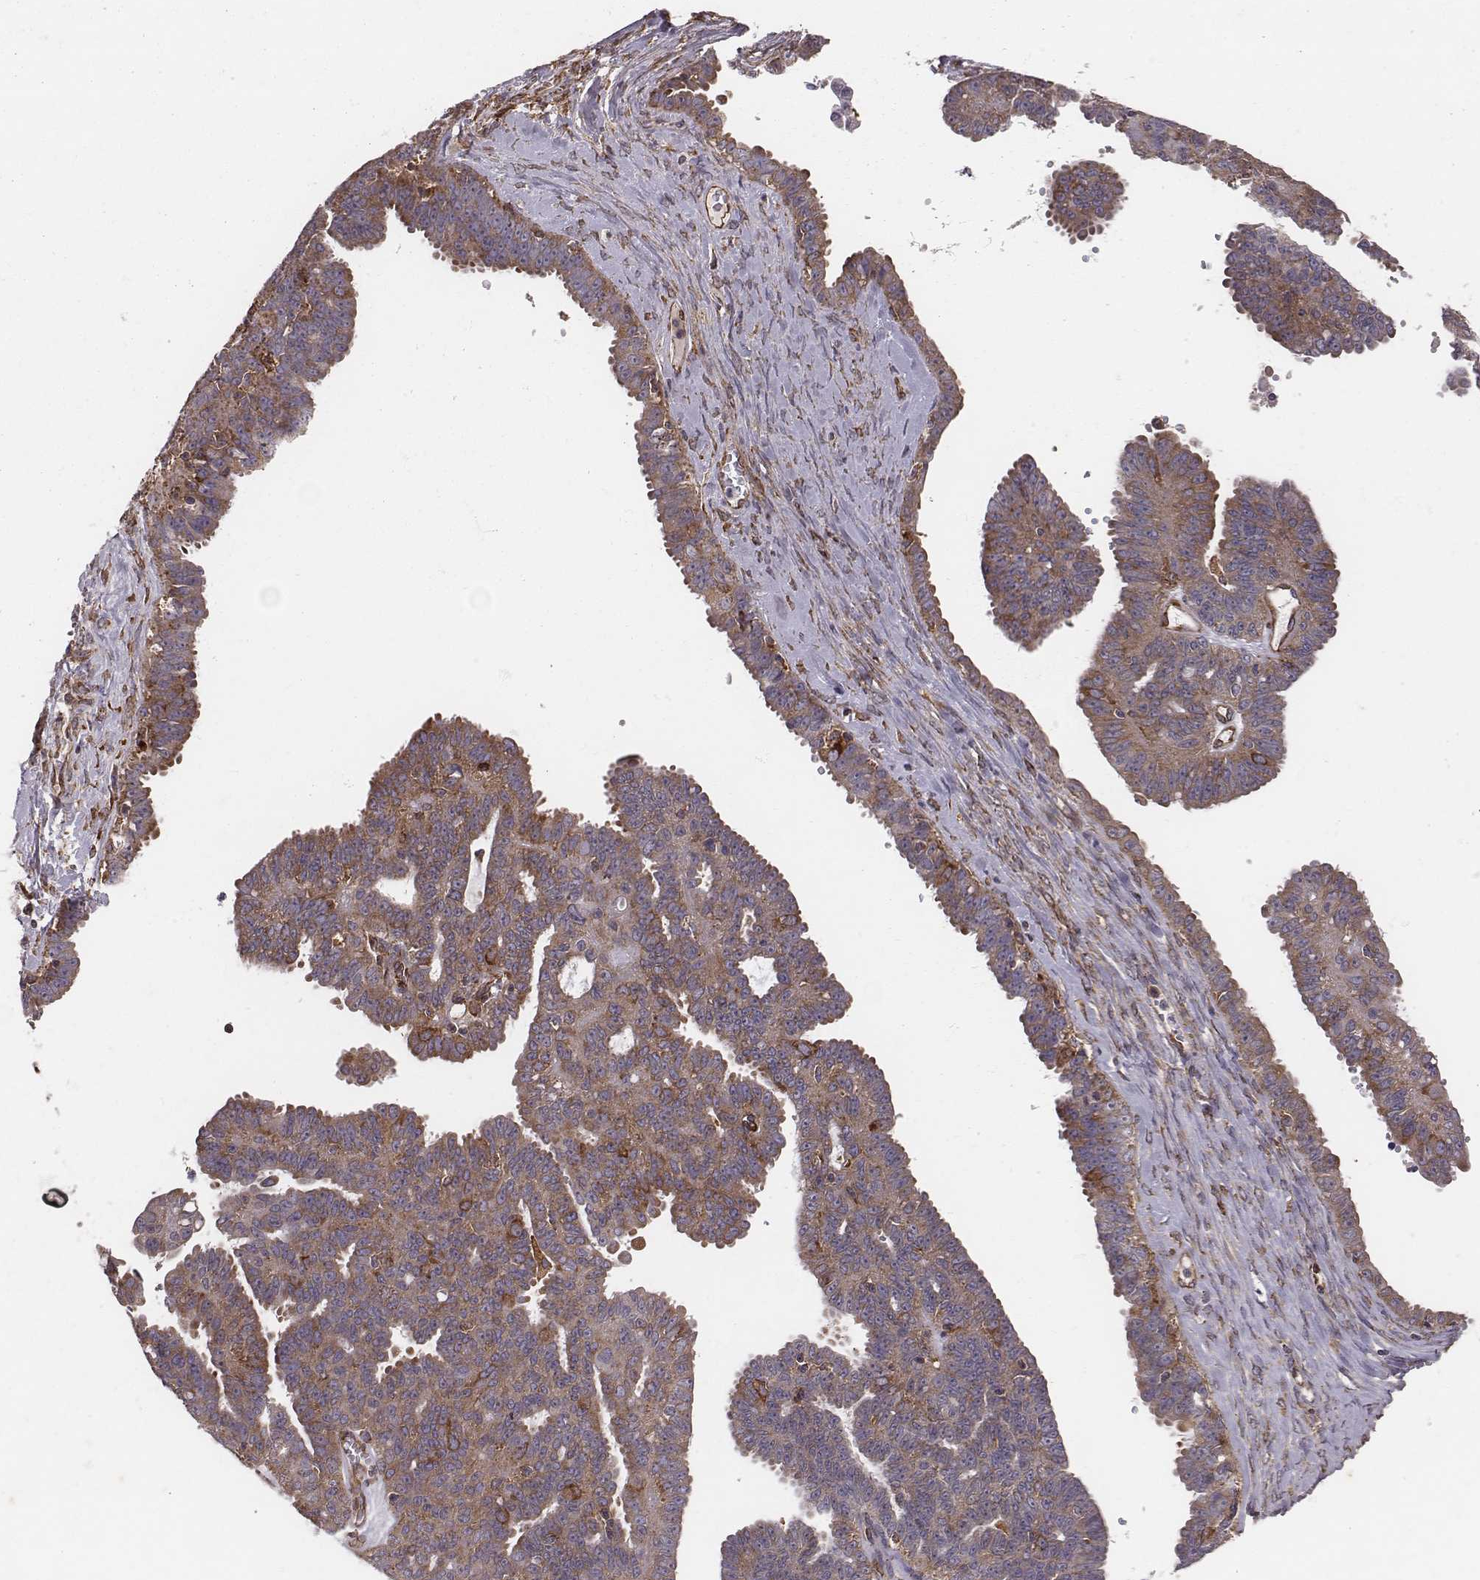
{"staining": {"intensity": "weak", "quantity": ">75%", "location": "cytoplasmic/membranous"}, "tissue": "ovarian cancer", "cell_type": "Tumor cells", "image_type": "cancer", "snomed": [{"axis": "morphology", "description": "Cystadenocarcinoma, serous, NOS"}, {"axis": "topography", "description": "Ovary"}], "caption": "A brown stain shows weak cytoplasmic/membranous positivity of a protein in human ovarian serous cystadenocarcinoma tumor cells. Using DAB (3,3'-diaminobenzidine) (brown) and hematoxylin (blue) stains, captured at high magnification using brightfield microscopy.", "gene": "TXLNA", "patient": {"sex": "female", "age": 71}}